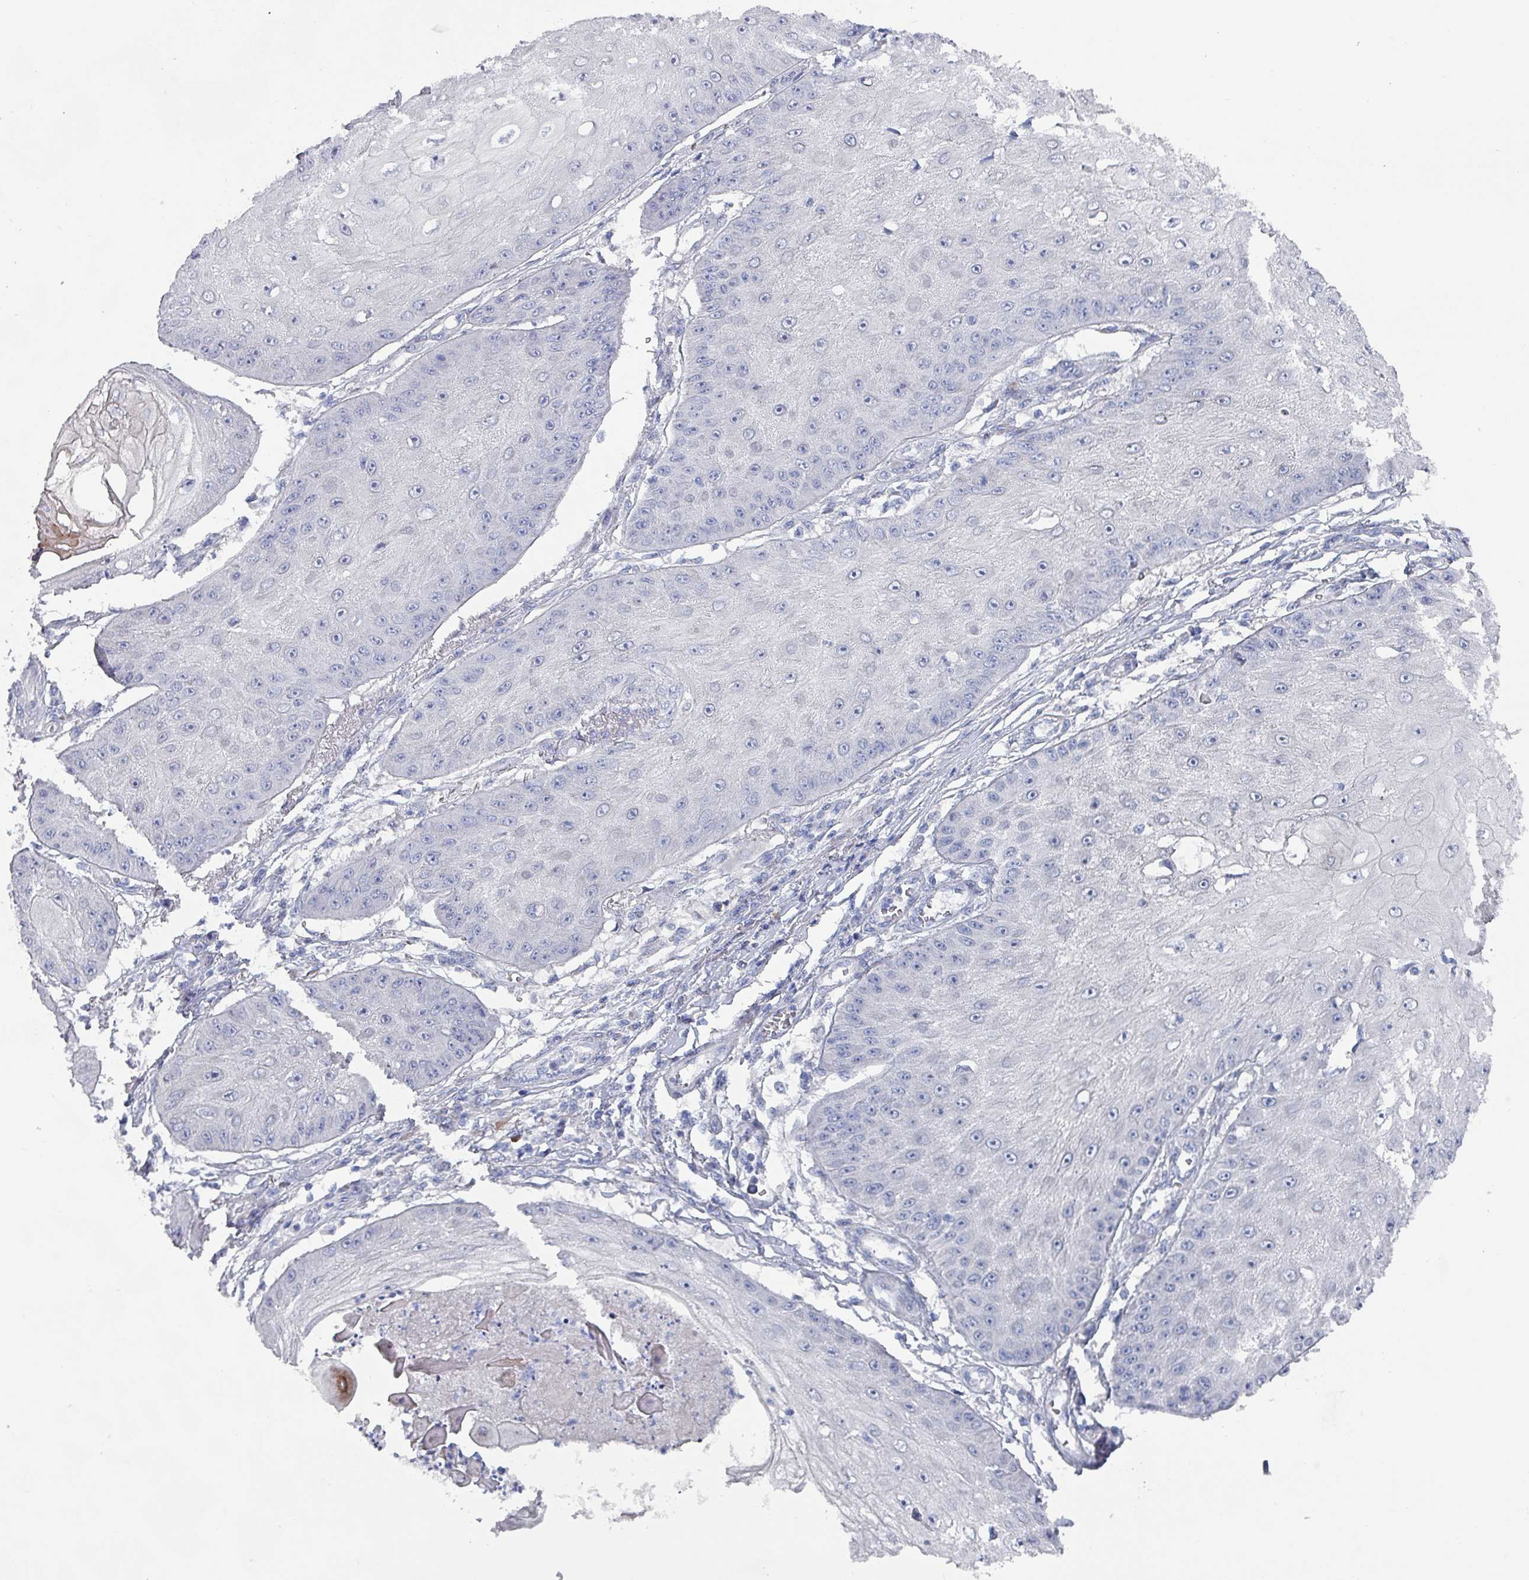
{"staining": {"intensity": "negative", "quantity": "none", "location": "none"}, "tissue": "skin cancer", "cell_type": "Tumor cells", "image_type": "cancer", "snomed": [{"axis": "morphology", "description": "Squamous cell carcinoma, NOS"}, {"axis": "topography", "description": "Skin"}], "caption": "Tumor cells show no significant staining in skin cancer (squamous cell carcinoma).", "gene": "DRD5", "patient": {"sex": "male", "age": 70}}